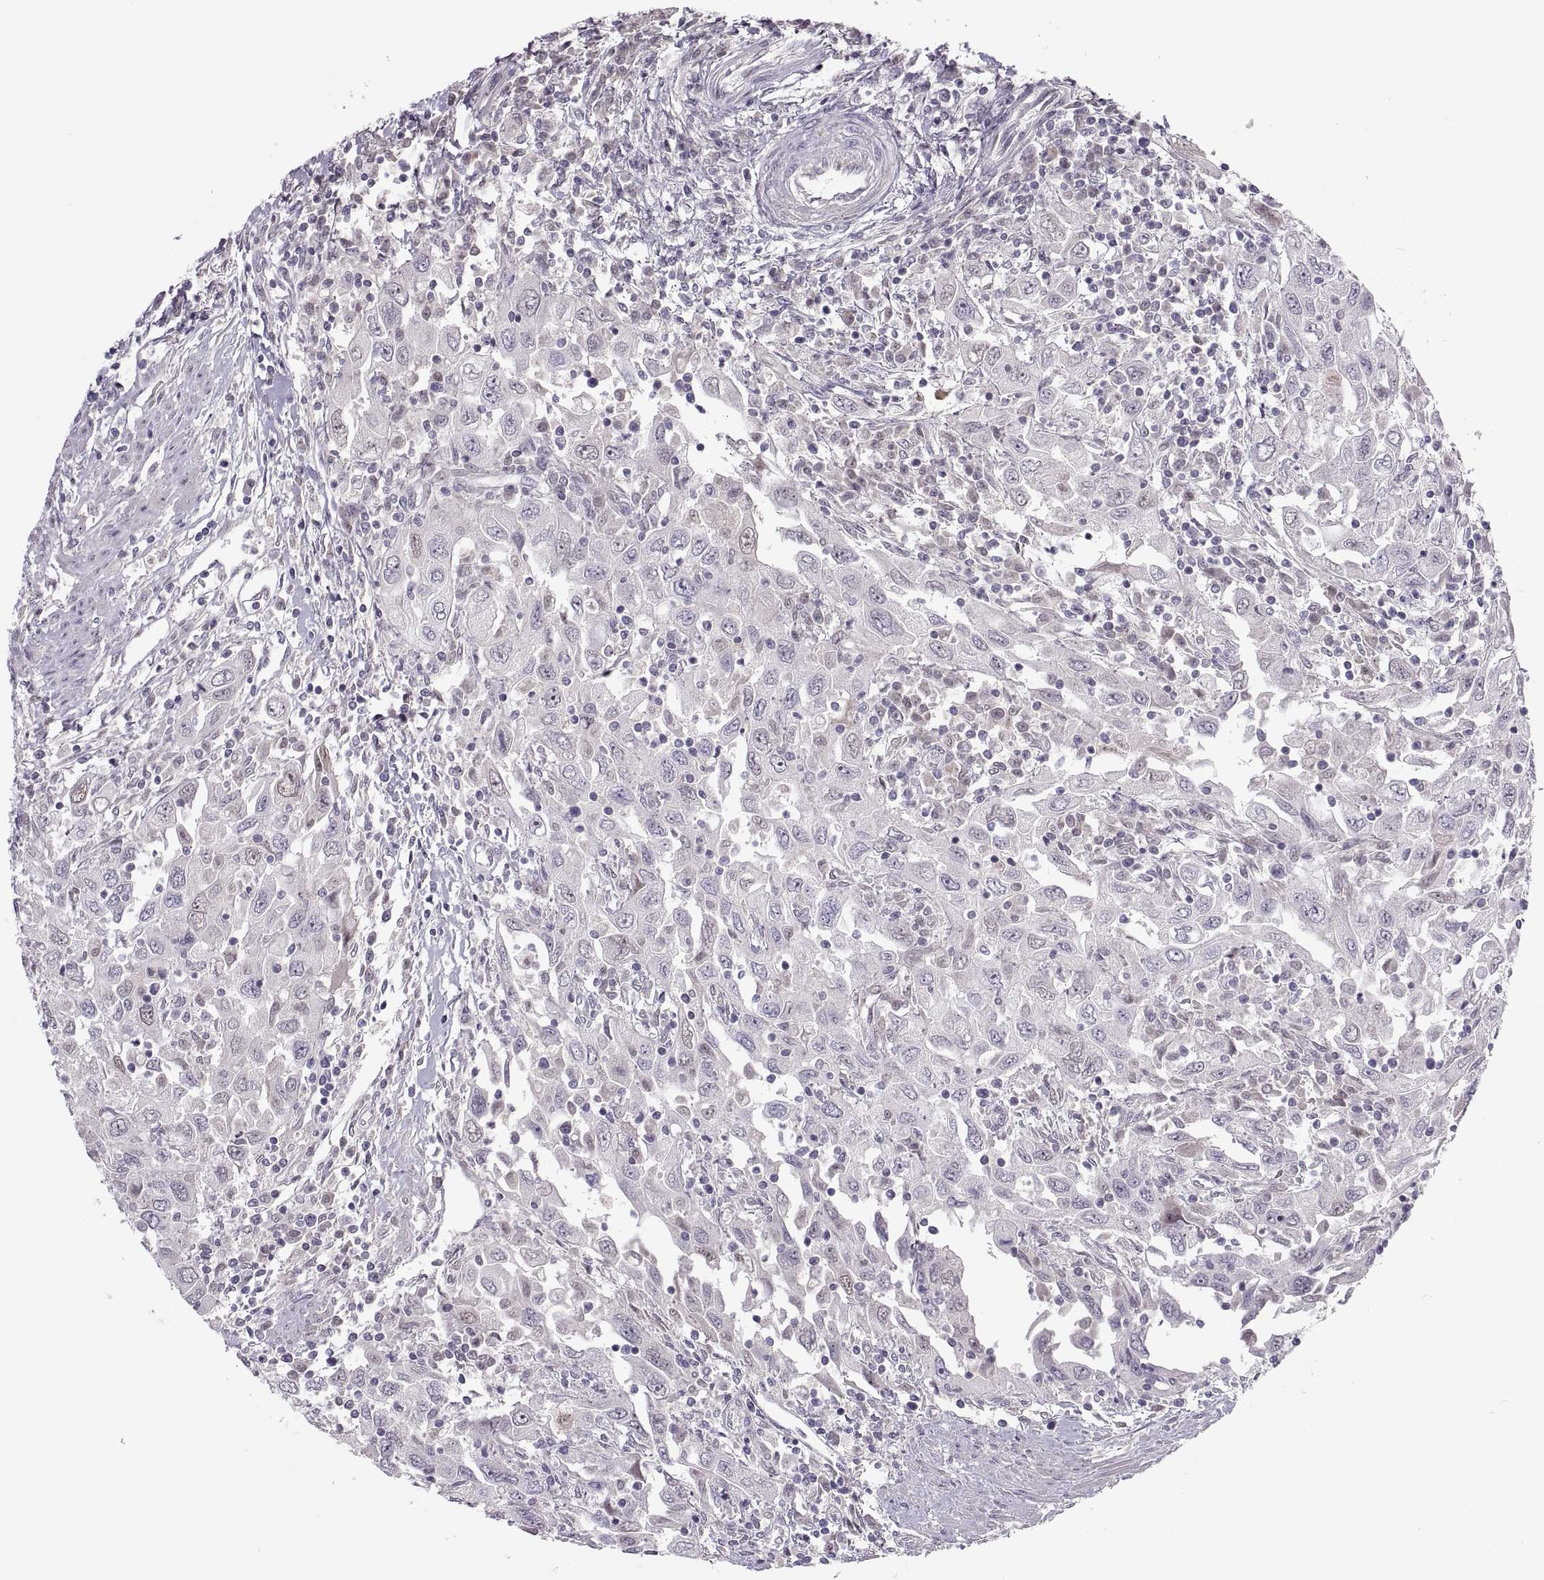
{"staining": {"intensity": "negative", "quantity": "none", "location": "none"}, "tissue": "urothelial cancer", "cell_type": "Tumor cells", "image_type": "cancer", "snomed": [{"axis": "morphology", "description": "Urothelial carcinoma, High grade"}, {"axis": "topography", "description": "Urinary bladder"}], "caption": "Tumor cells are negative for brown protein staining in urothelial carcinoma (high-grade). Brightfield microscopy of immunohistochemistry stained with DAB (3,3'-diaminobenzidine) (brown) and hematoxylin (blue), captured at high magnification.", "gene": "CHCT1", "patient": {"sex": "male", "age": 76}}